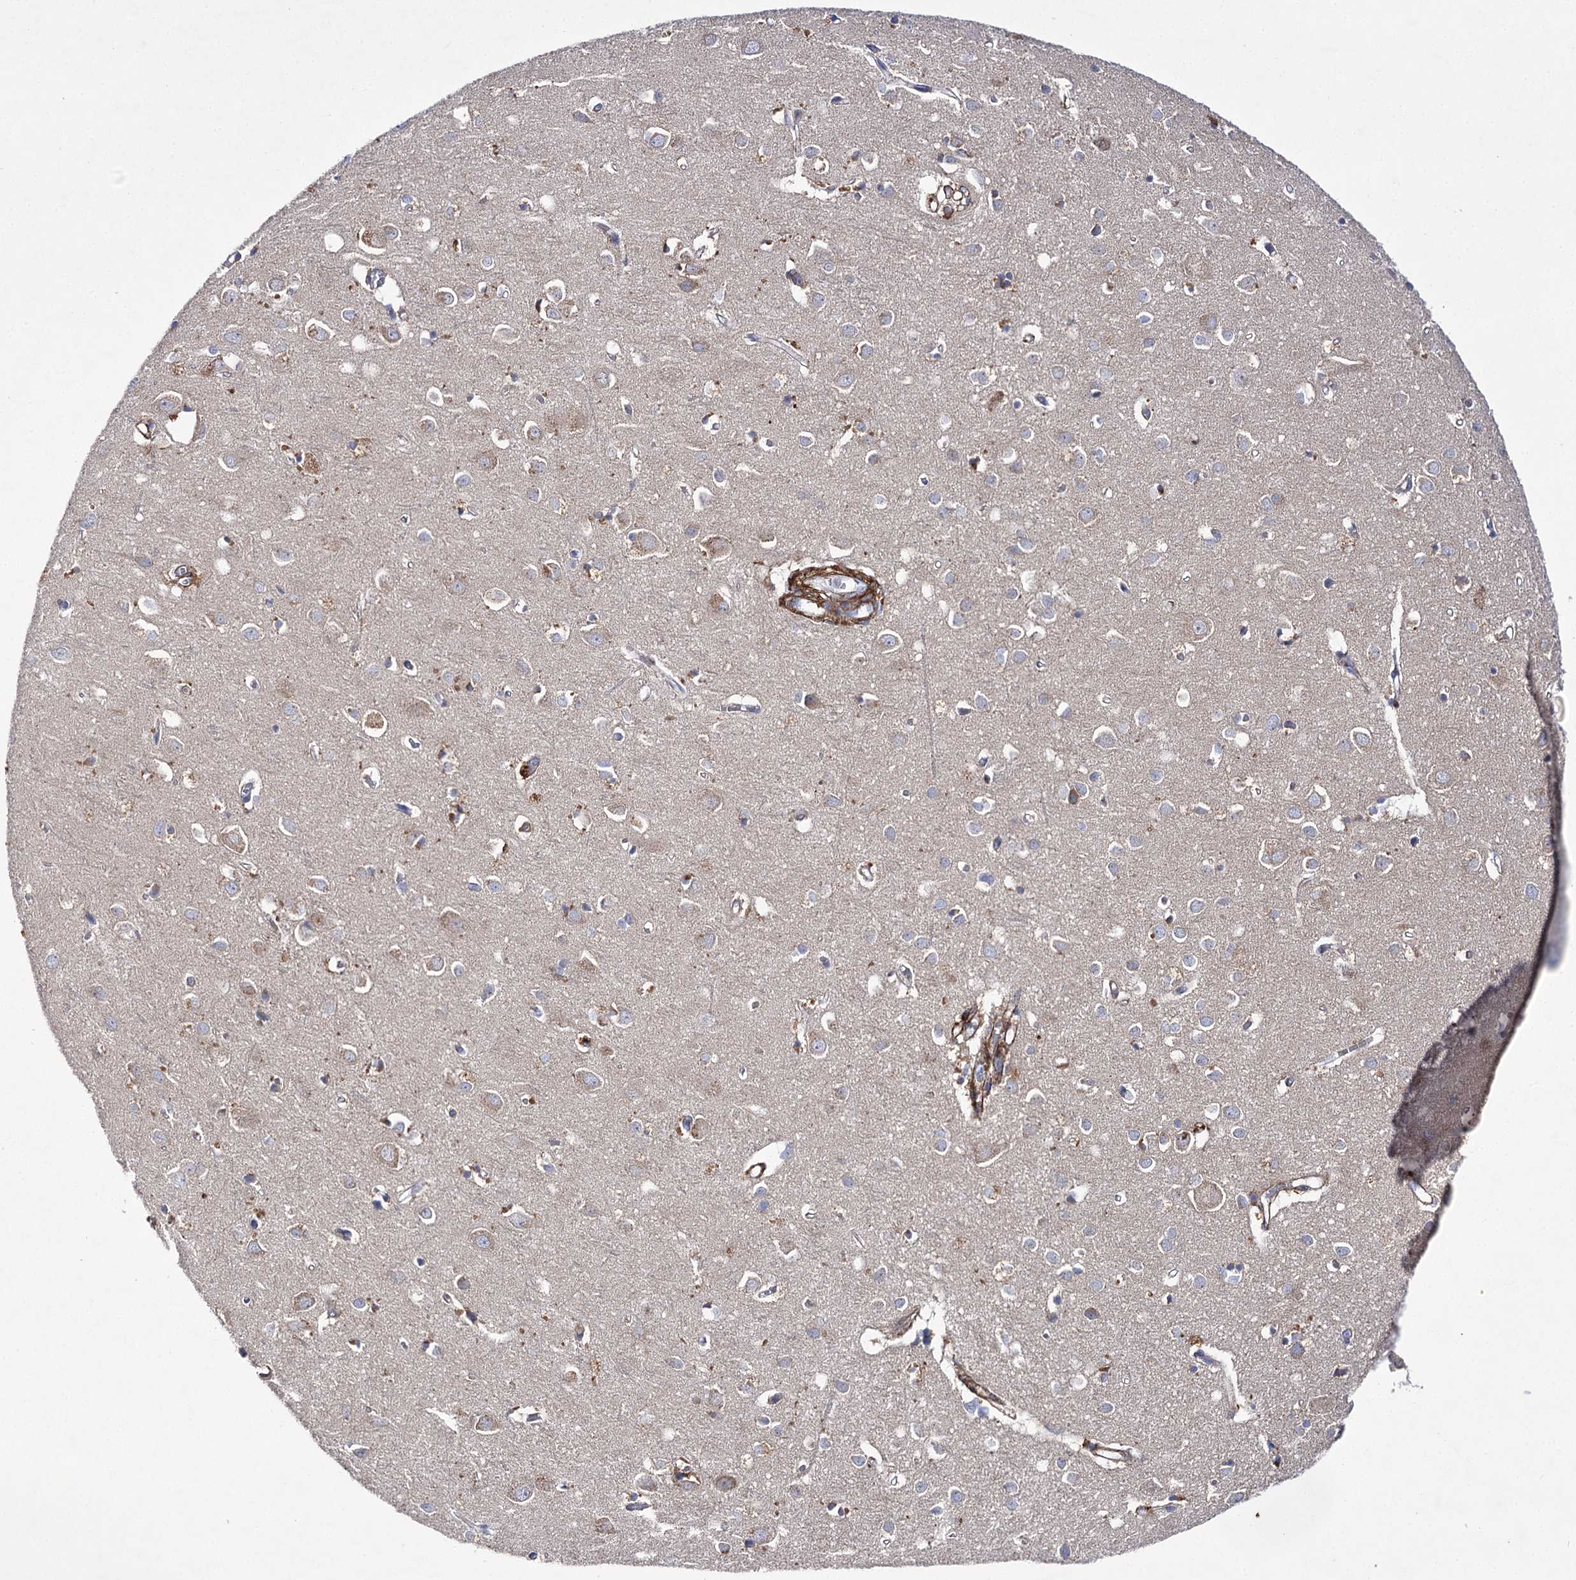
{"staining": {"intensity": "strong", "quantity": "<25%", "location": "cytoplasmic/membranous"}, "tissue": "cerebral cortex", "cell_type": "Endothelial cells", "image_type": "normal", "snomed": [{"axis": "morphology", "description": "Normal tissue, NOS"}, {"axis": "topography", "description": "Cerebral cortex"}], "caption": "About <25% of endothelial cells in benign human cerebral cortex demonstrate strong cytoplasmic/membranous protein expression as visualized by brown immunohistochemical staining.", "gene": "COX15", "patient": {"sex": "female", "age": 64}}